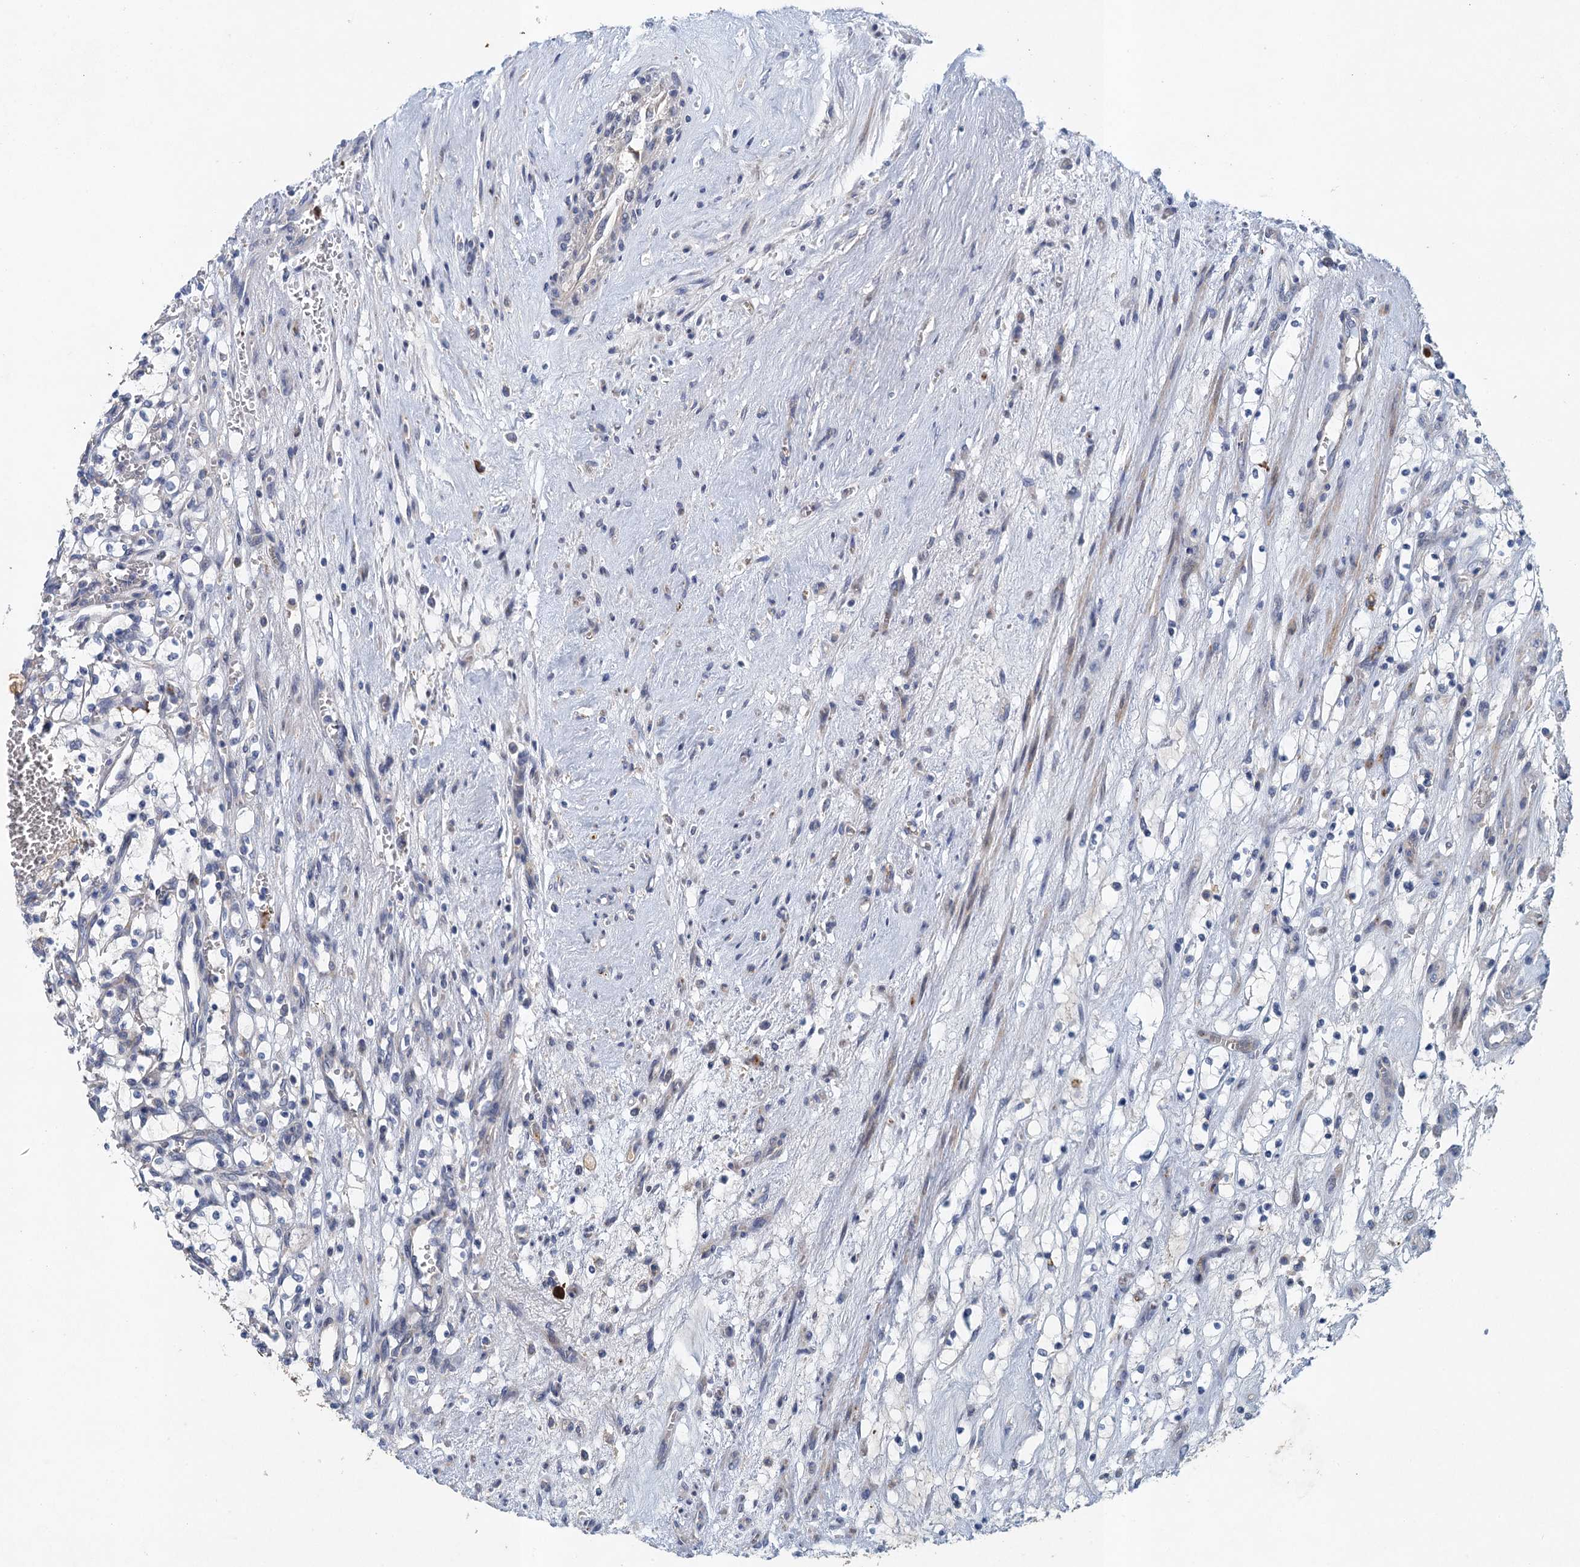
{"staining": {"intensity": "negative", "quantity": "none", "location": "none"}, "tissue": "renal cancer", "cell_type": "Tumor cells", "image_type": "cancer", "snomed": [{"axis": "morphology", "description": "Adenocarcinoma, NOS"}, {"axis": "topography", "description": "Kidney"}], "caption": "Histopathology image shows no protein expression in tumor cells of renal cancer (adenocarcinoma) tissue.", "gene": "TPCN1", "patient": {"sex": "female", "age": 69}}